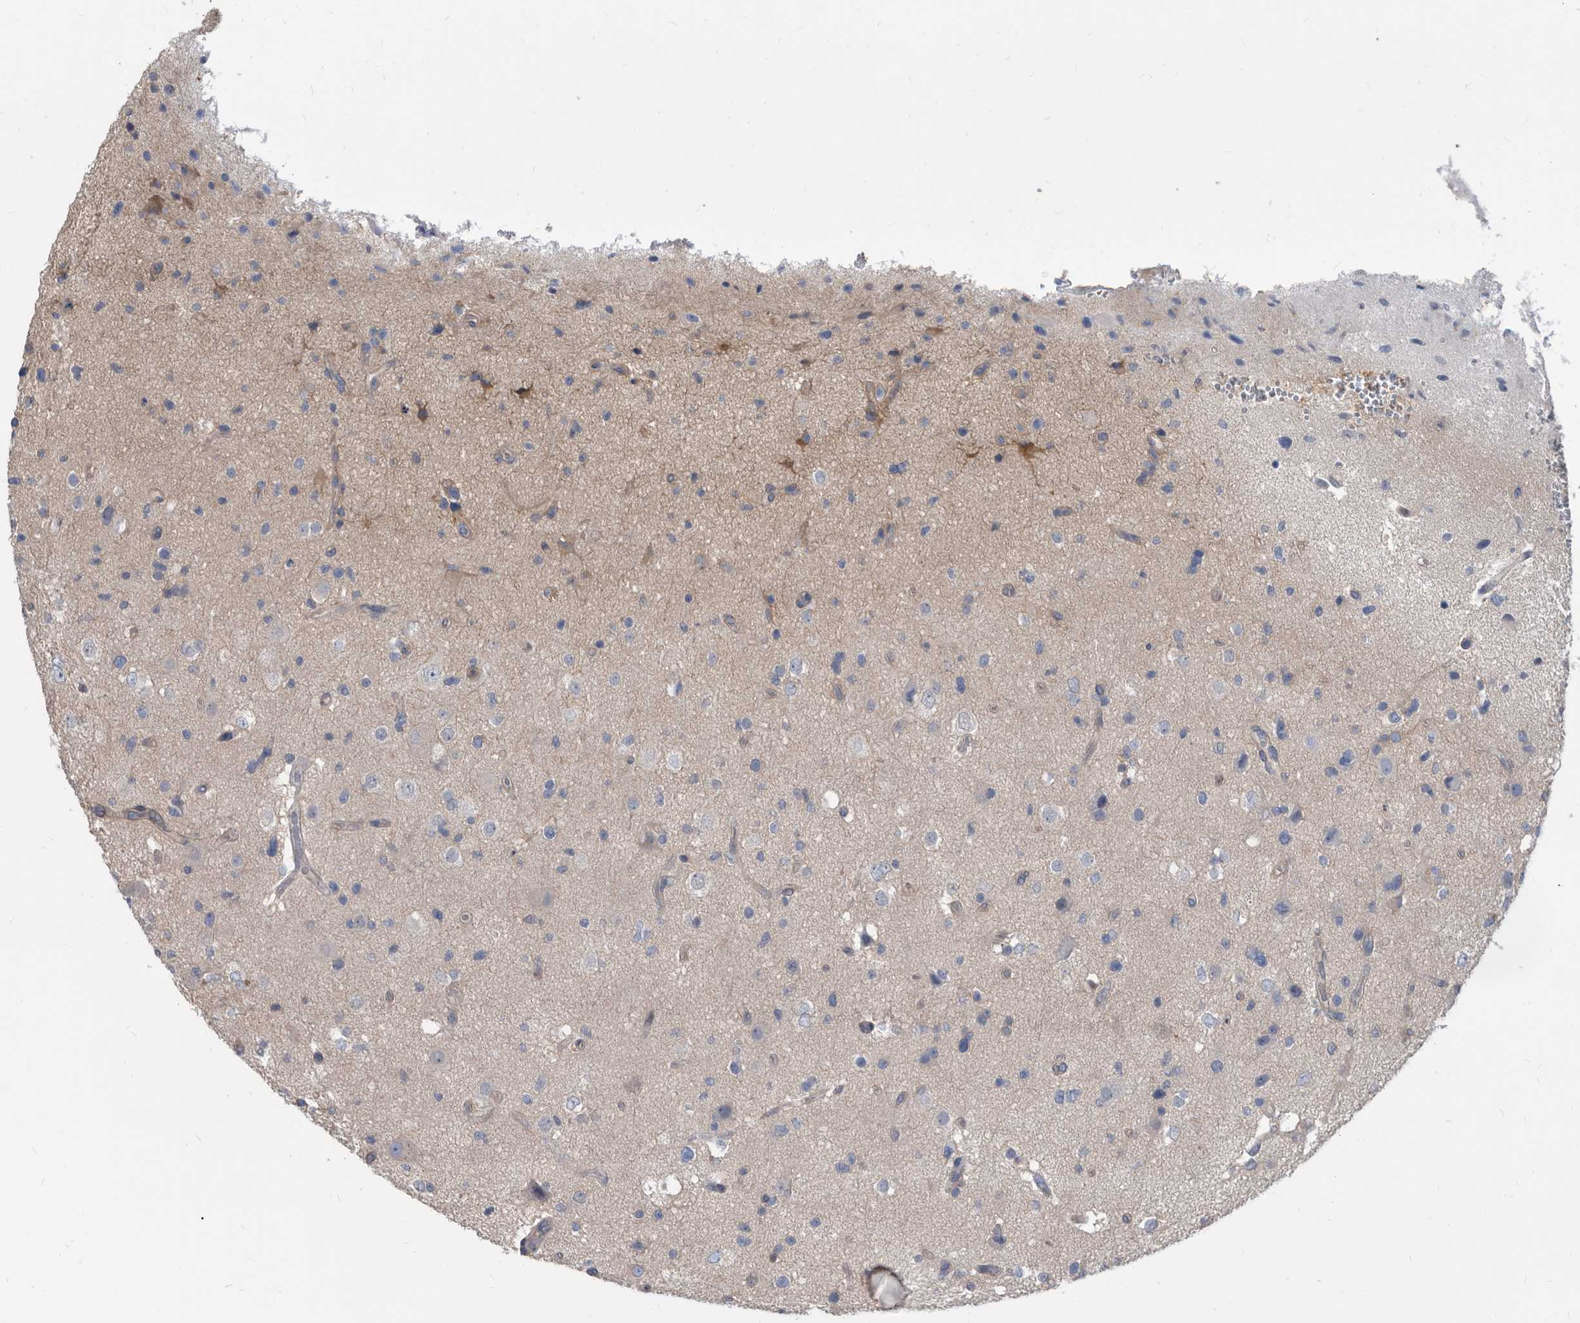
{"staining": {"intensity": "weak", "quantity": "<25%", "location": "cytoplasmic/membranous"}, "tissue": "glioma", "cell_type": "Tumor cells", "image_type": "cancer", "snomed": [{"axis": "morphology", "description": "Glioma, malignant, High grade"}, {"axis": "topography", "description": "Brain"}], "caption": "Tumor cells are negative for brown protein staining in malignant glioma (high-grade).", "gene": "APEH", "patient": {"sex": "male", "age": 33}}